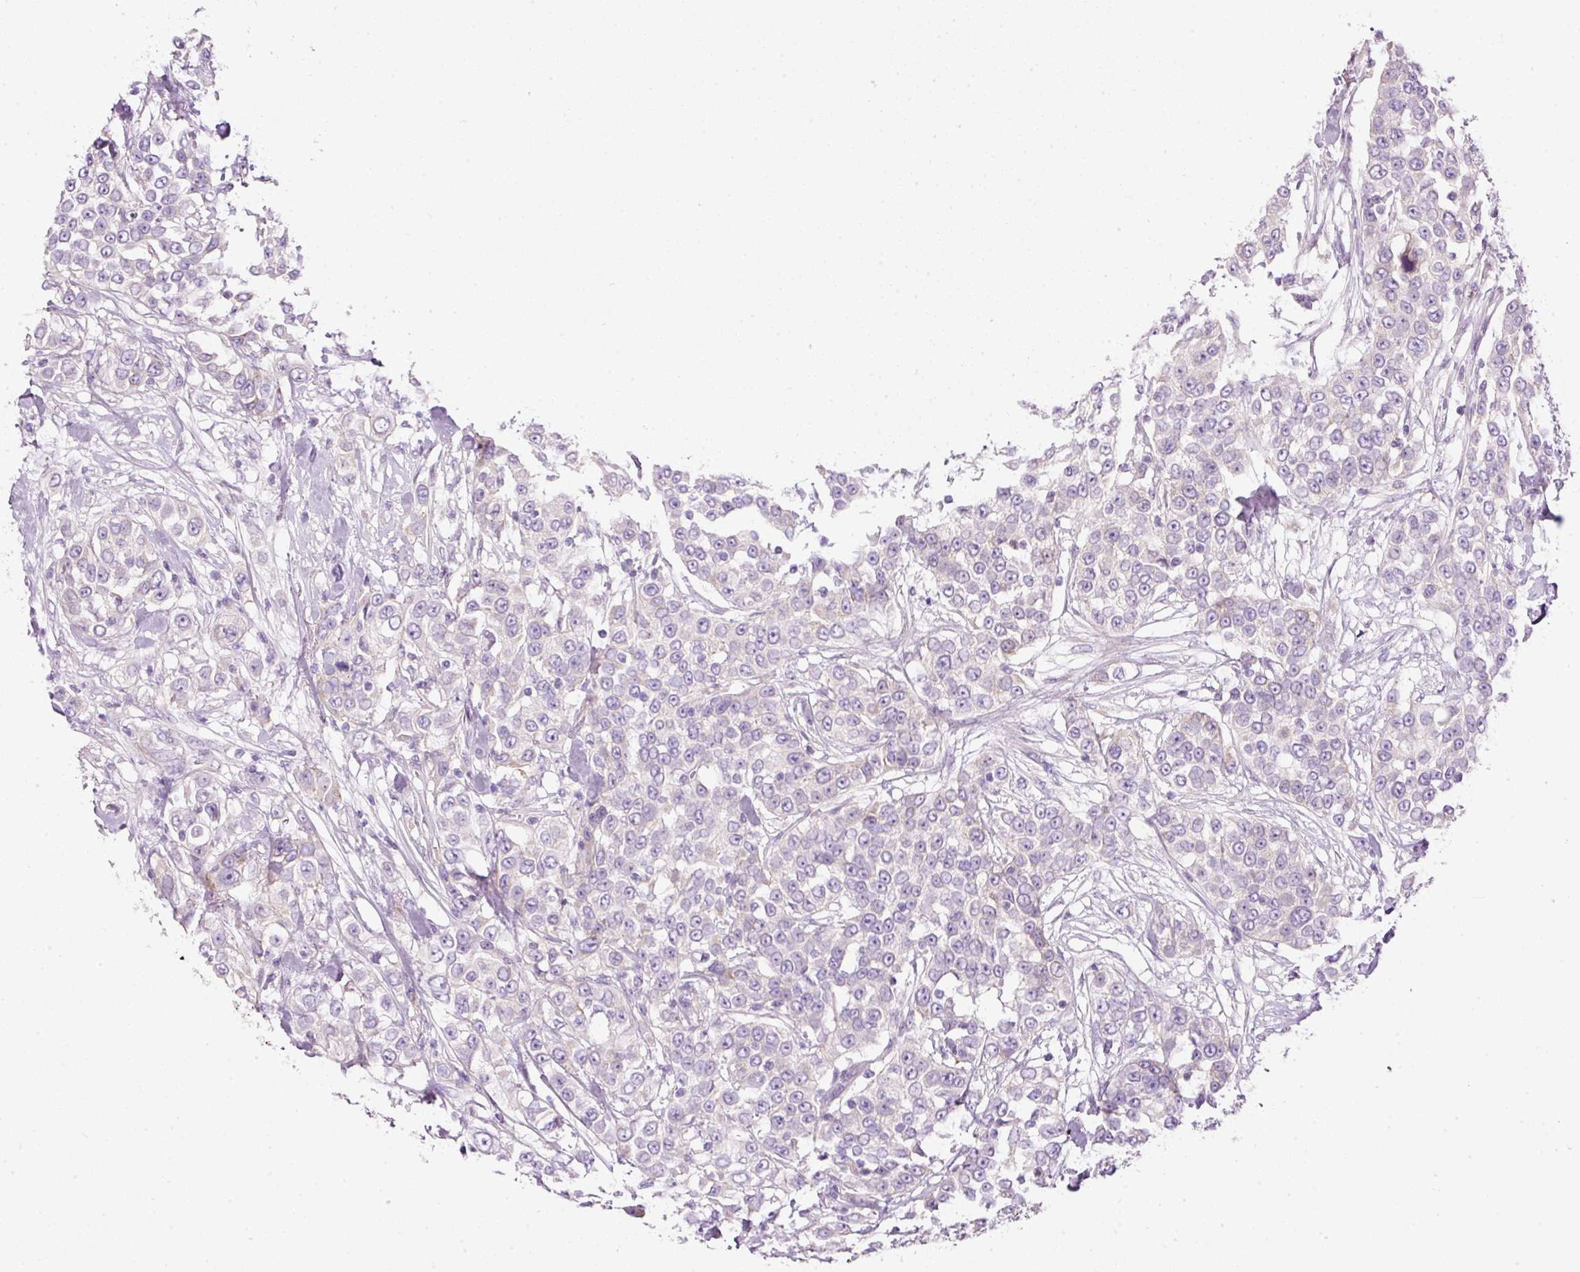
{"staining": {"intensity": "negative", "quantity": "none", "location": "none"}, "tissue": "urothelial cancer", "cell_type": "Tumor cells", "image_type": "cancer", "snomed": [{"axis": "morphology", "description": "Urothelial carcinoma, High grade"}, {"axis": "topography", "description": "Urinary bladder"}], "caption": "IHC of human urothelial cancer shows no positivity in tumor cells. The staining is performed using DAB (3,3'-diaminobenzidine) brown chromogen with nuclei counter-stained in using hematoxylin.", "gene": "KPNA5", "patient": {"sex": "female", "age": 80}}